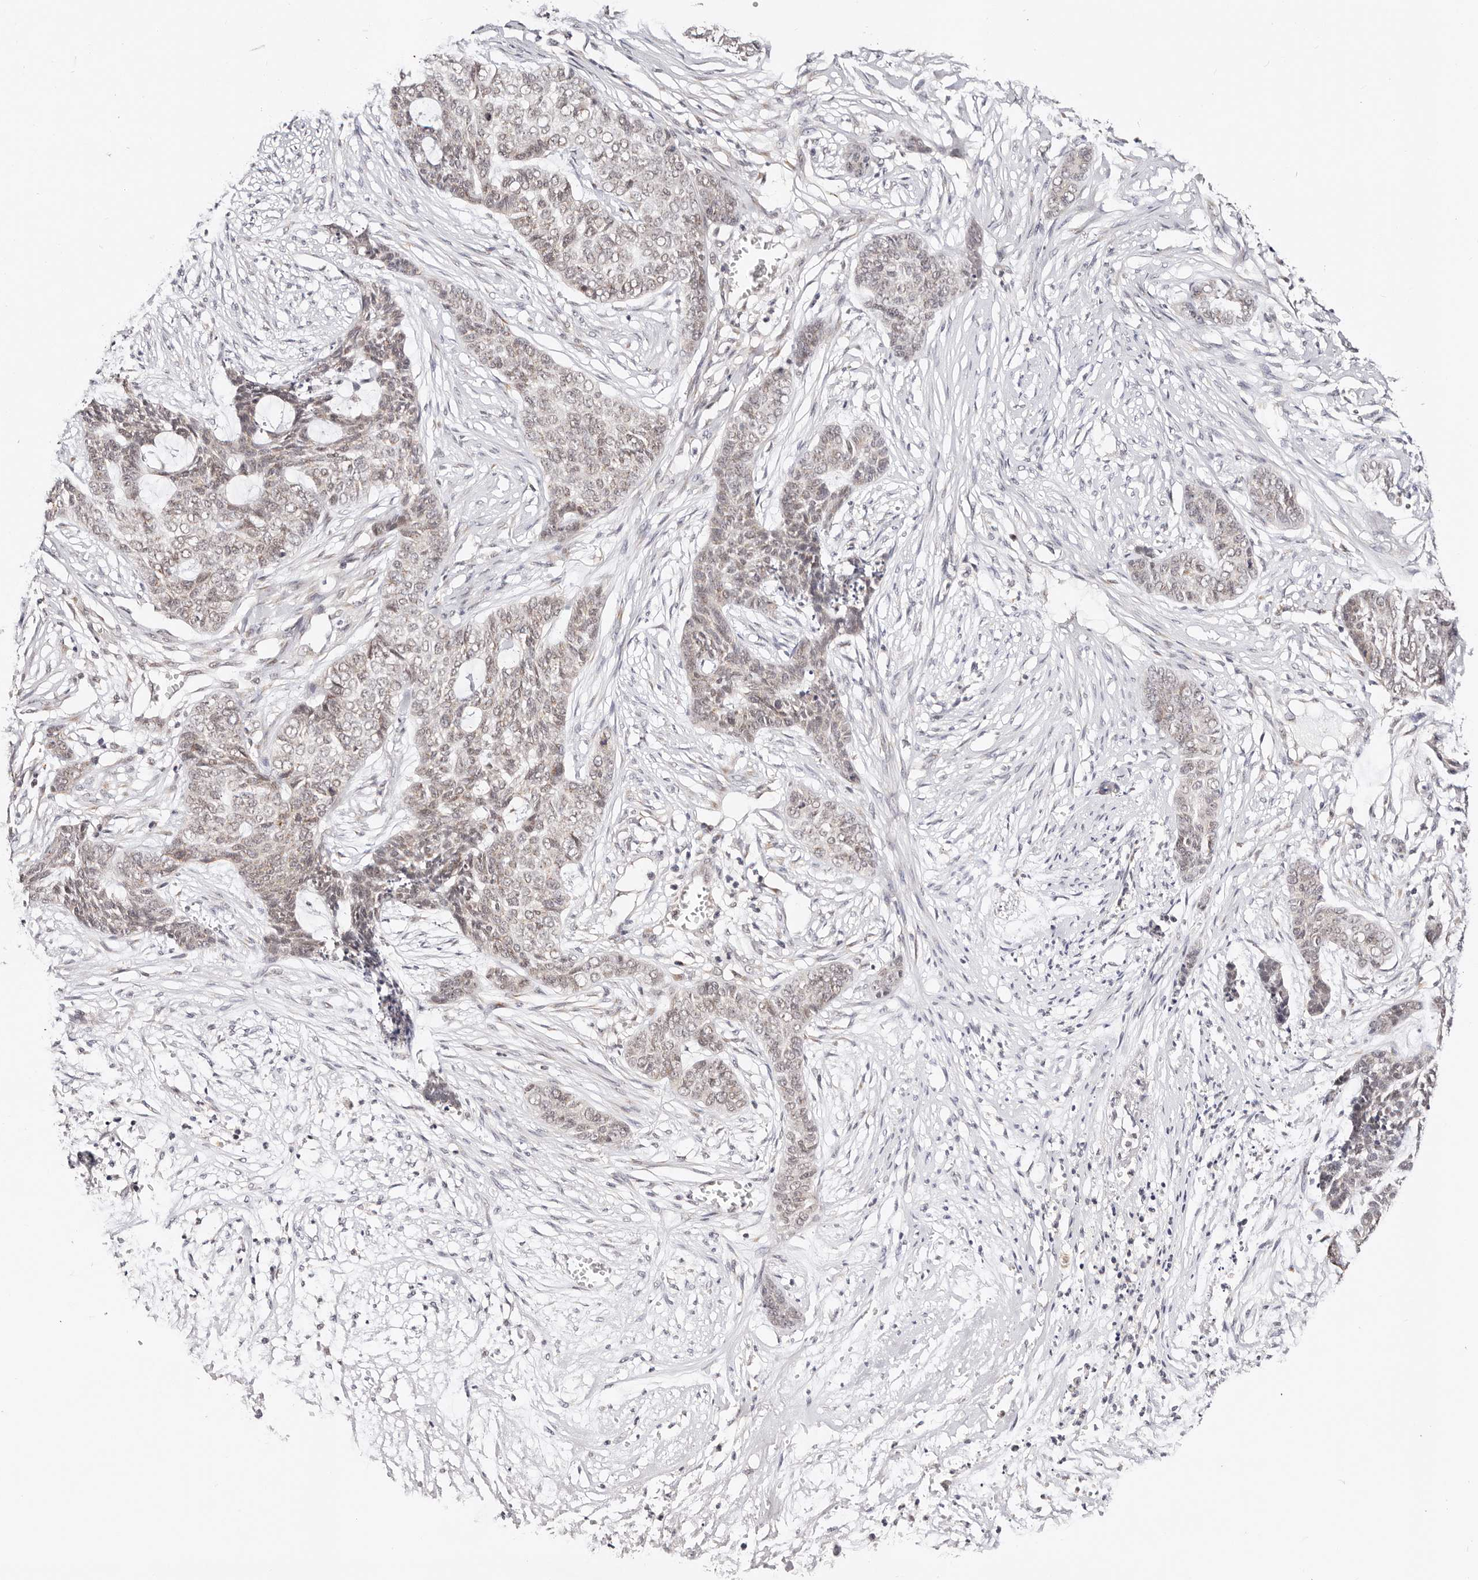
{"staining": {"intensity": "weak", "quantity": ">75%", "location": "nuclear"}, "tissue": "skin cancer", "cell_type": "Tumor cells", "image_type": "cancer", "snomed": [{"axis": "morphology", "description": "Basal cell carcinoma"}, {"axis": "topography", "description": "Skin"}], "caption": "This is an image of IHC staining of skin basal cell carcinoma, which shows weak positivity in the nuclear of tumor cells.", "gene": "VIPAS39", "patient": {"sex": "female", "age": 64}}